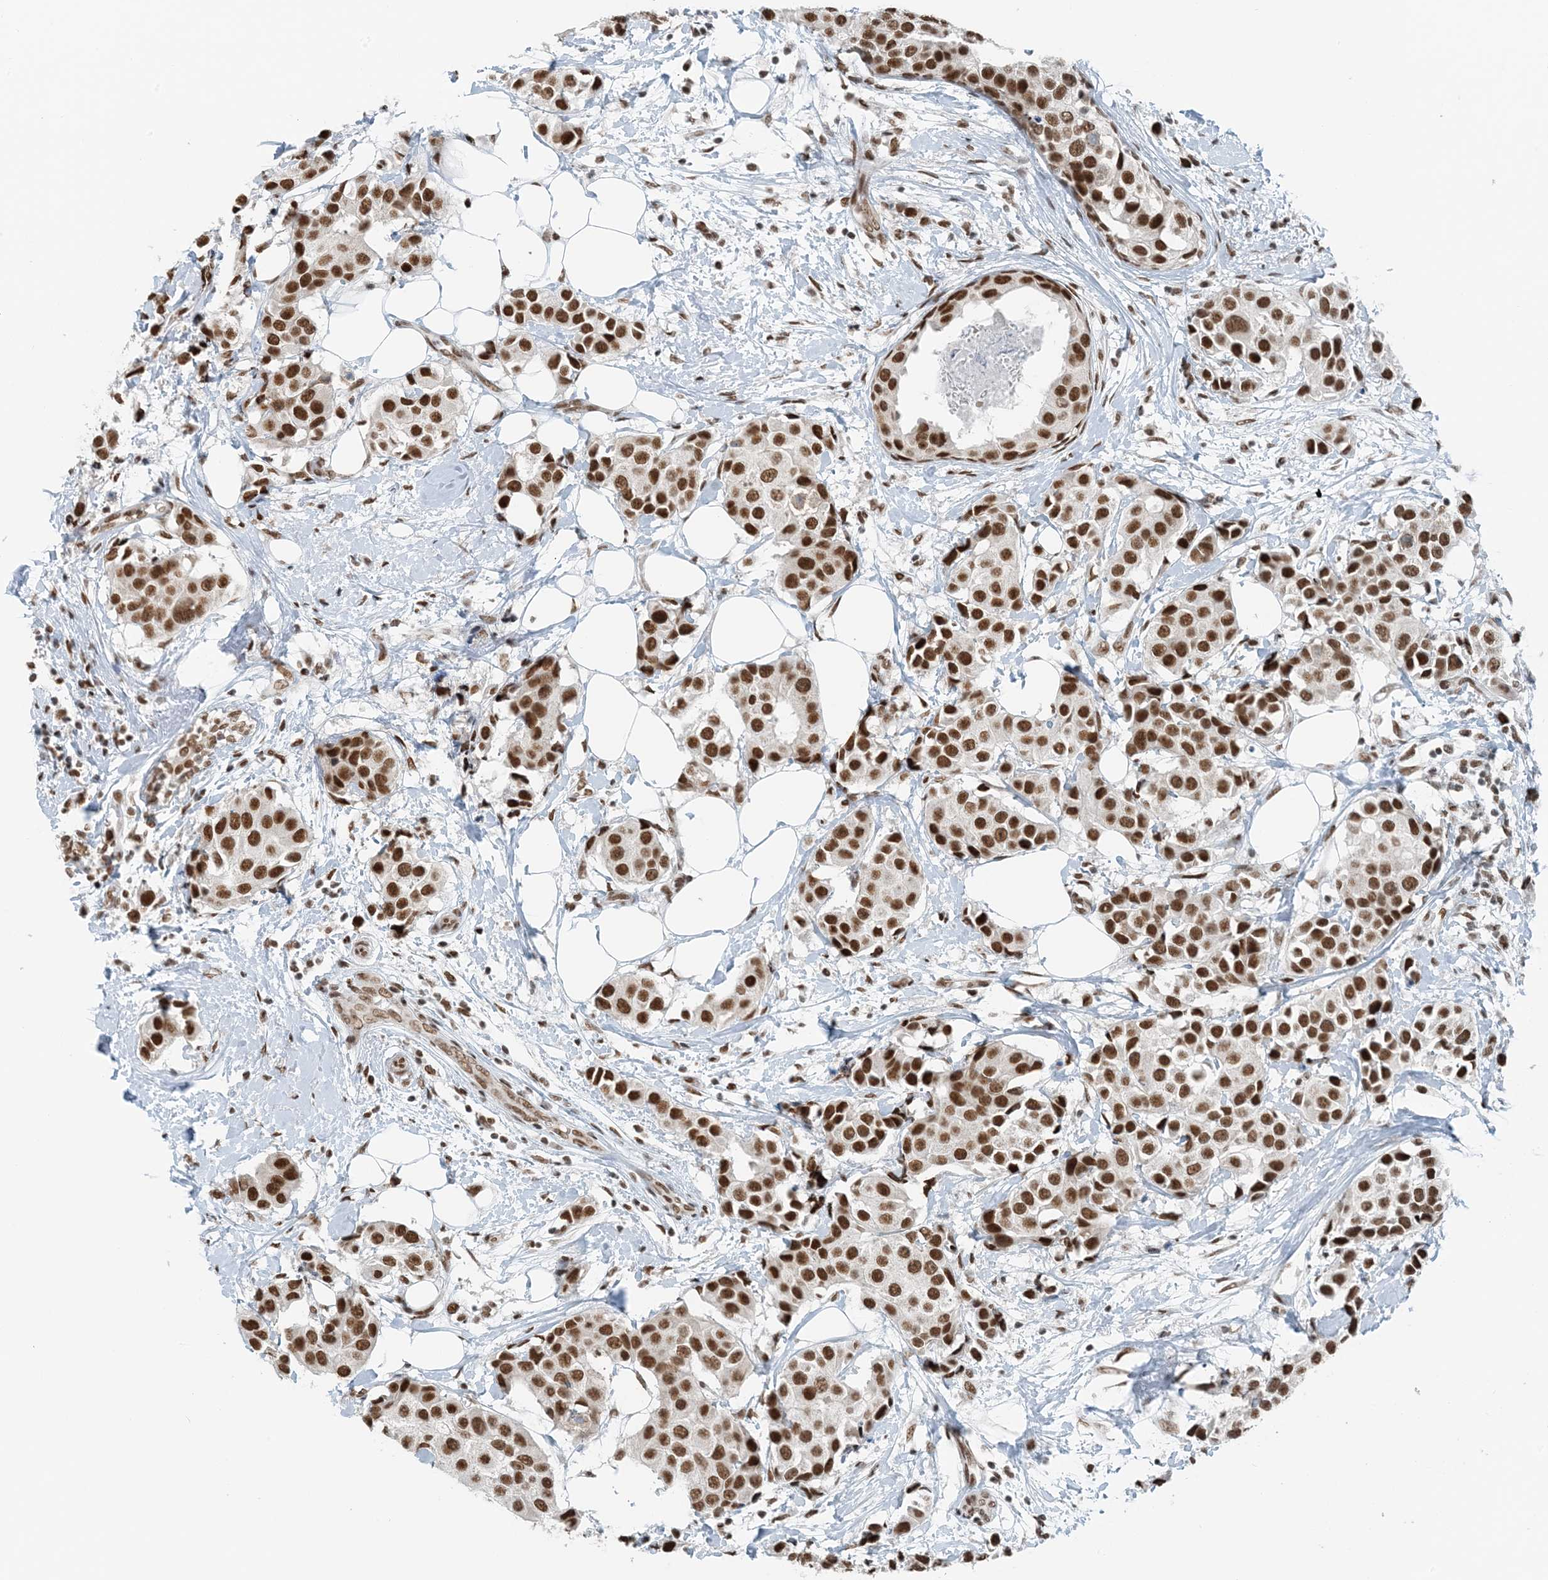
{"staining": {"intensity": "strong", "quantity": ">75%", "location": "nuclear"}, "tissue": "breast cancer", "cell_type": "Tumor cells", "image_type": "cancer", "snomed": [{"axis": "morphology", "description": "Normal tissue, NOS"}, {"axis": "morphology", "description": "Duct carcinoma"}, {"axis": "topography", "description": "Breast"}], "caption": "Breast infiltrating ductal carcinoma tissue exhibits strong nuclear expression in approximately >75% of tumor cells, visualized by immunohistochemistry.", "gene": "ZNF500", "patient": {"sex": "female", "age": 39}}